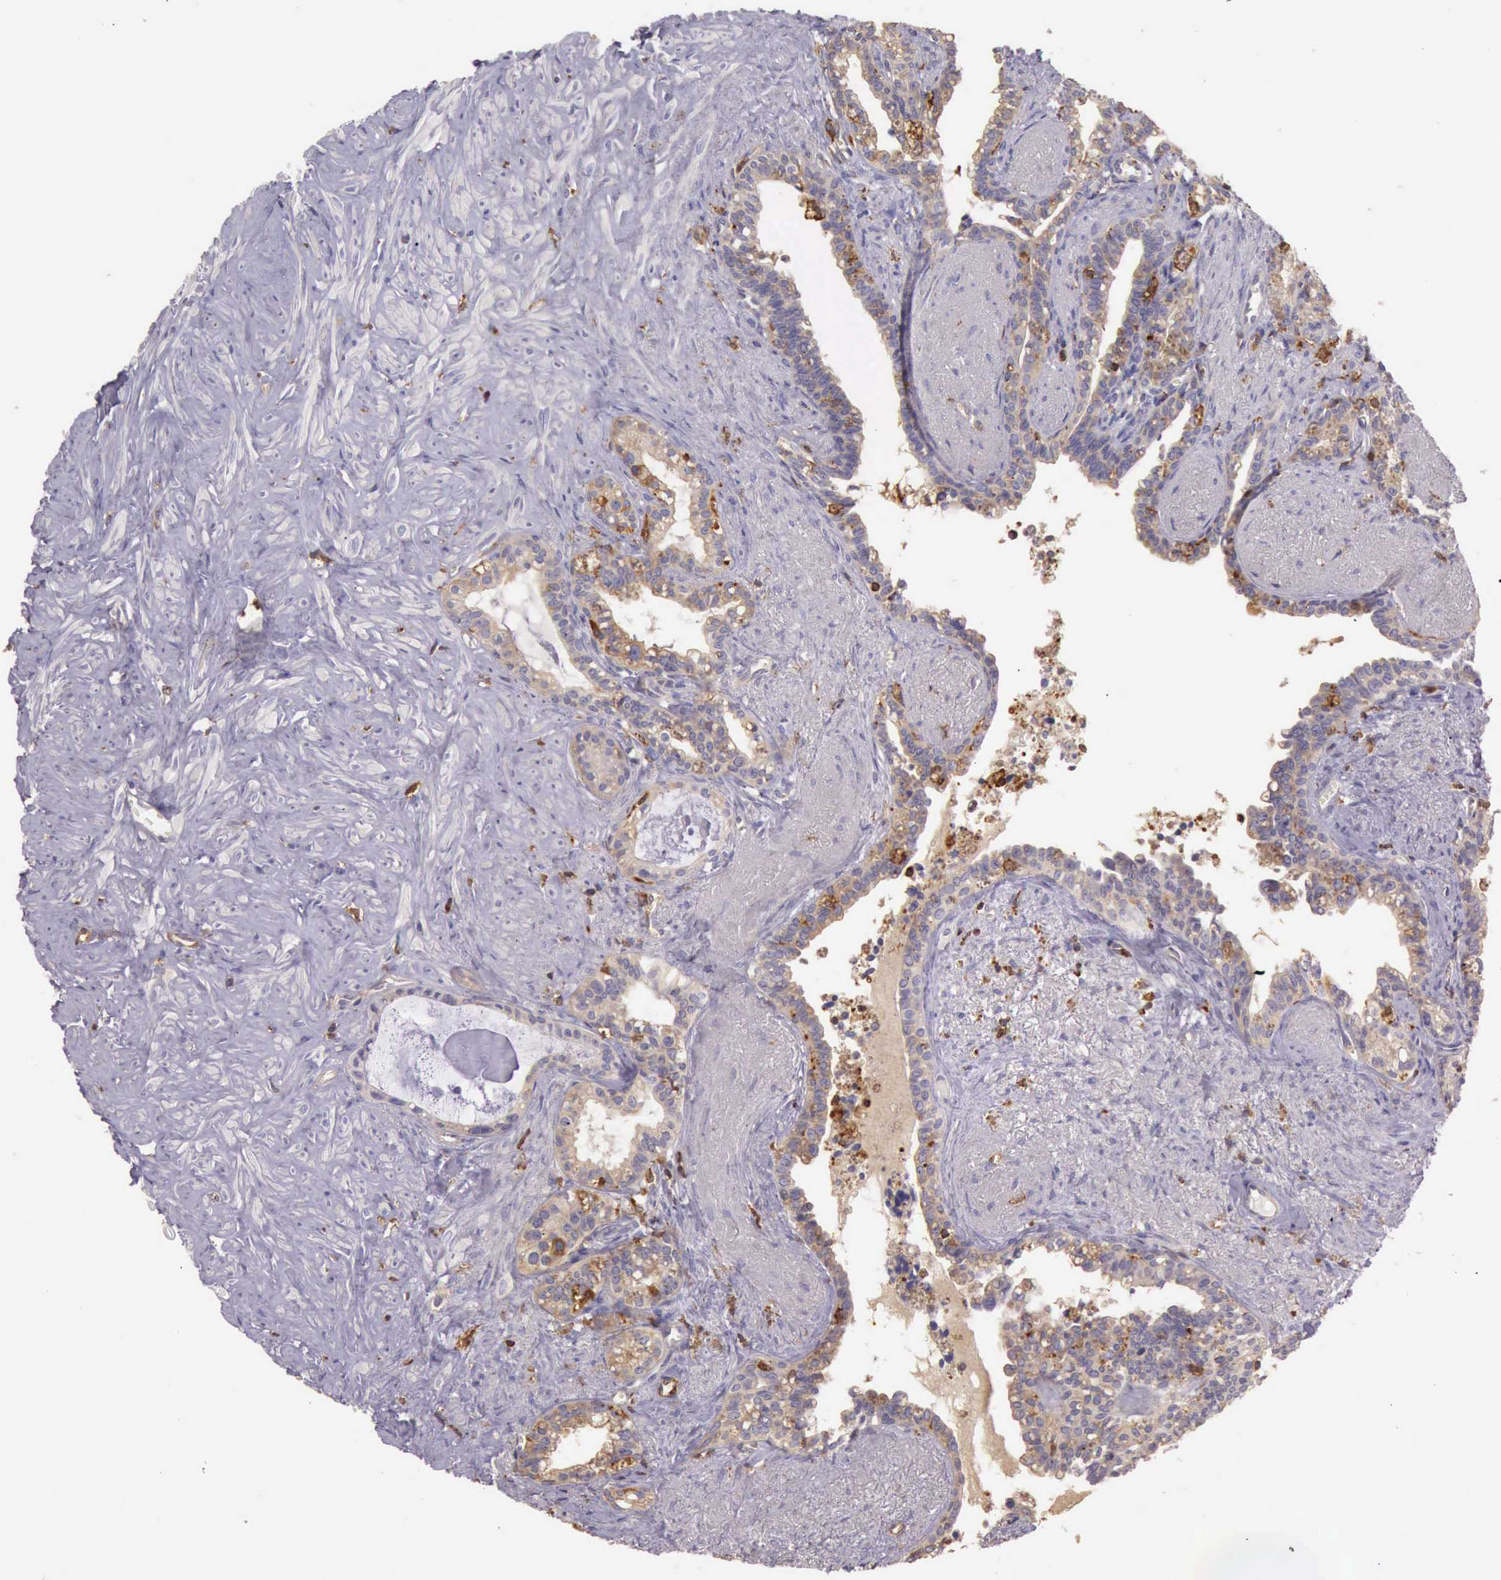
{"staining": {"intensity": "moderate", "quantity": ">75%", "location": "cytoplasmic/membranous"}, "tissue": "seminal vesicle", "cell_type": "Glandular cells", "image_type": "normal", "snomed": [{"axis": "morphology", "description": "Normal tissue, NOS"}, {"axis": "topography", "description": "Seminal veicle"}], "caption": "Human seminal vesicle stained with a brown dye reveals moderate cytoplasmic/membranous positive staining in approximately >75% of glandular cells.", "gene": "ARHGAP4", "patient": {"sex": "male", "age": 60}}